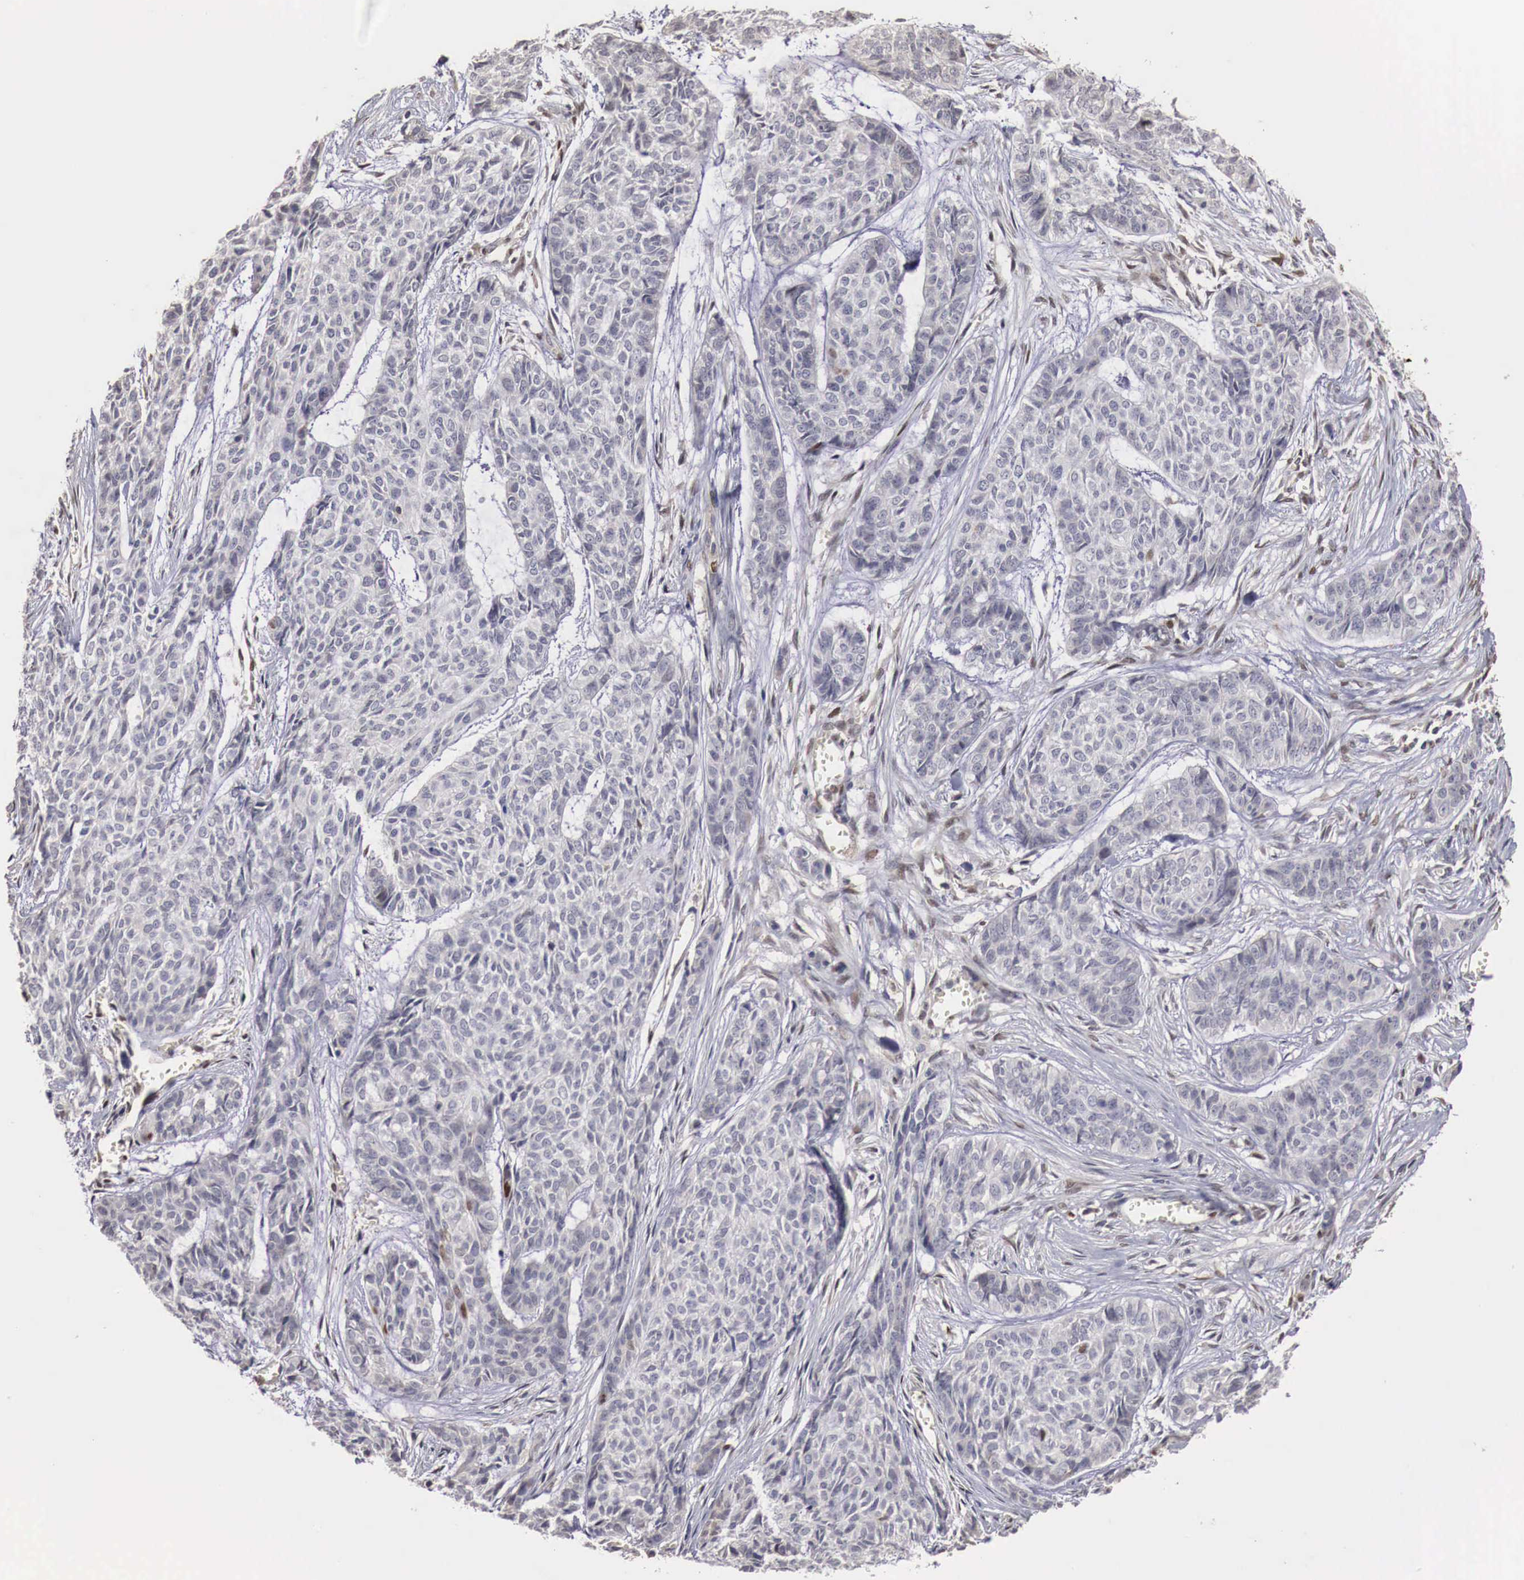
{"staining": {"intensity": "negative", "quantity": "none", "location": "none"}, "tissue": "skin cancer", "cell_type": "Tumor cells", "image_type": "cancer", "snomed": [{"axis": "morphology", "description": "Normal tissue, NOS"}, {"axis": "morphology", "description": "Basal cell carcinoma"}, {"axis": "topography", "description": "Skin"}], "caption": "The IHC histopathology image has no significant positivity in tumor cells of basal cell carcinoma (skin) tissue.", "gene": "KHDRBS2", "patient": {"sex": "female", "age": 65}}